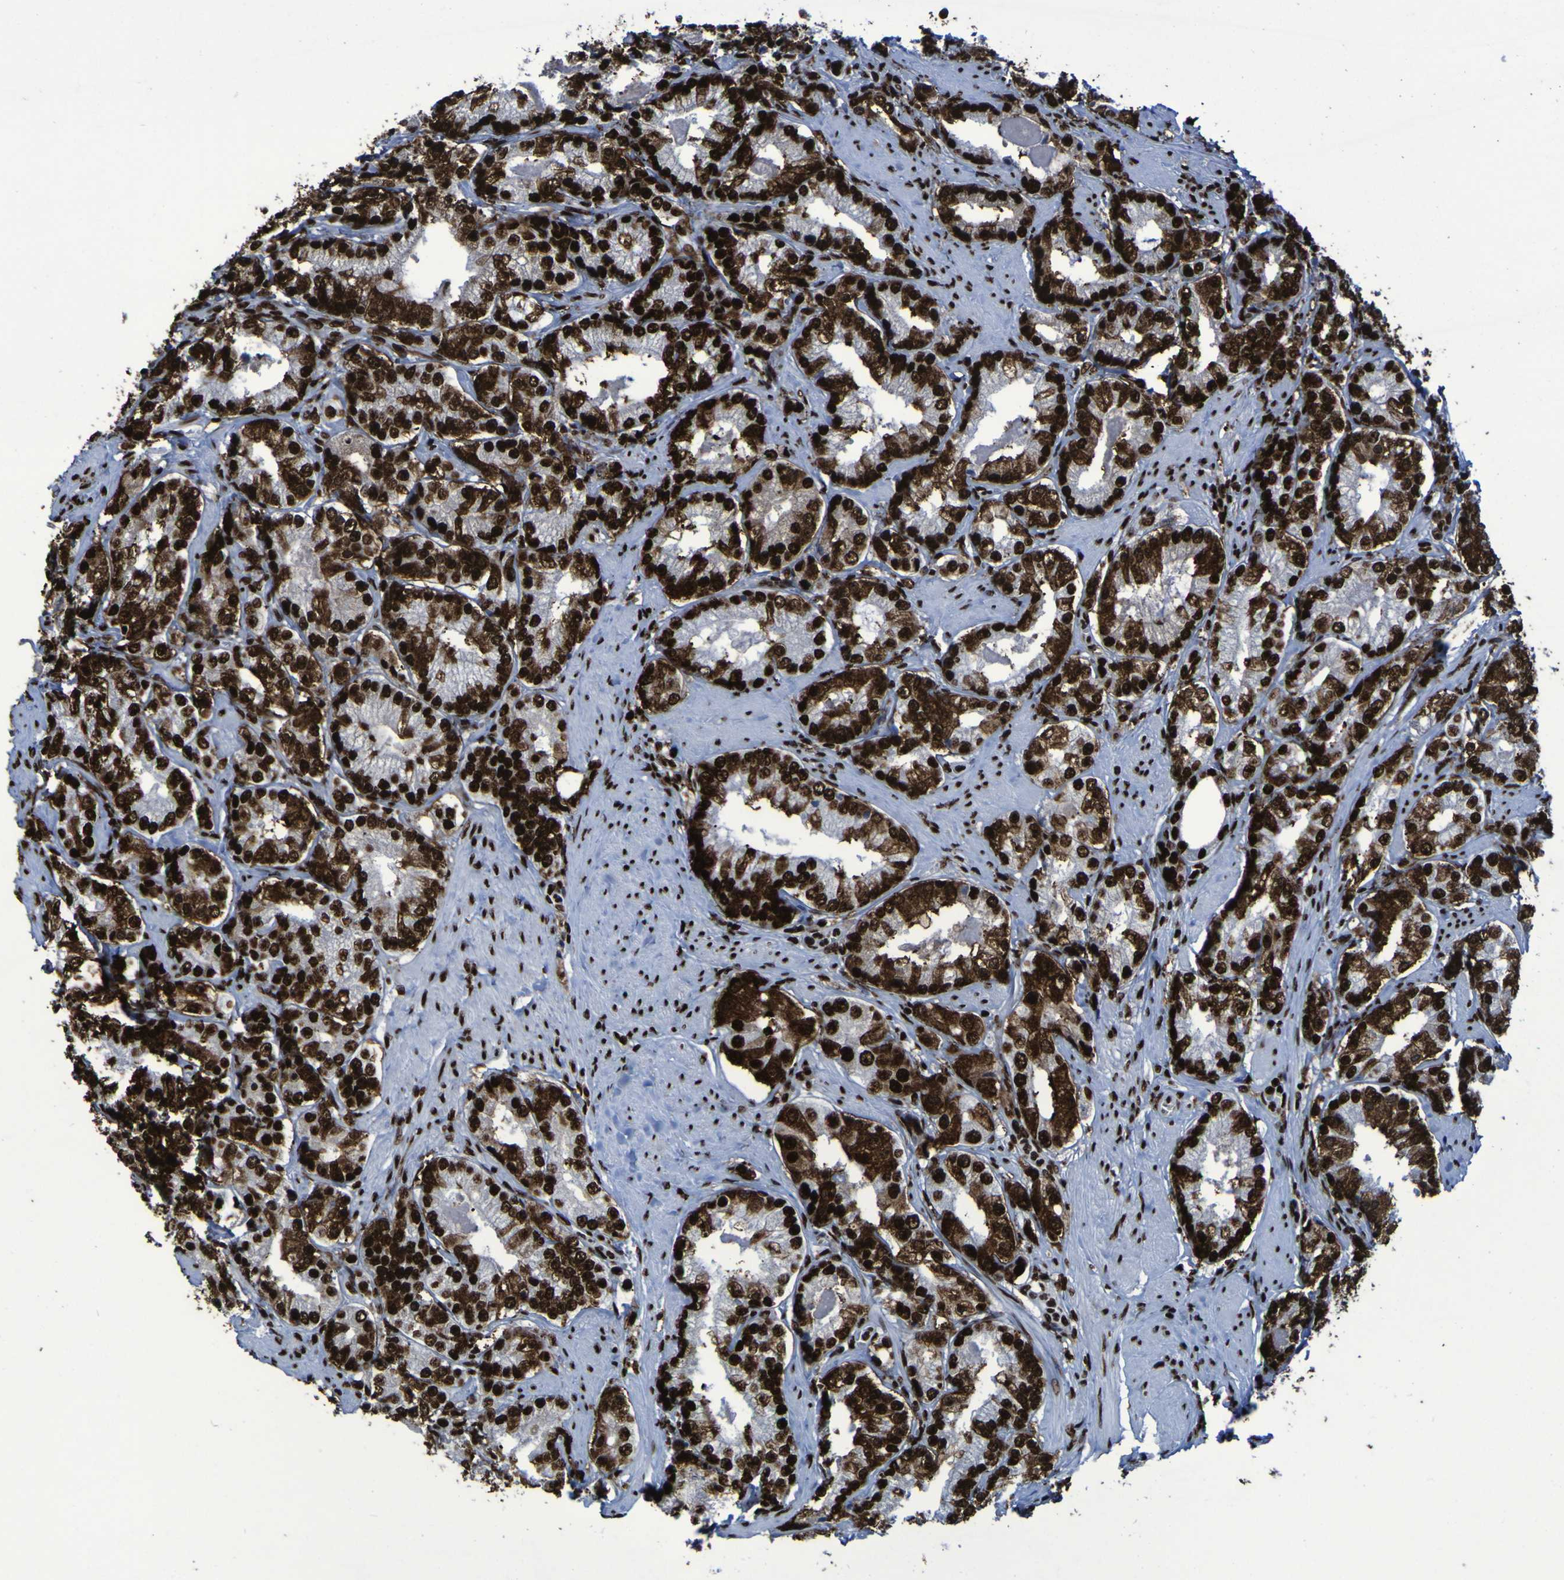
{"staining": {"intensity": "strong", "quantity": ">75%", "location": "cytoplasmic/membranous,nuclear"}, "tissue": "prostate cancer", "cell_type": "Tumor cells", "image_type": "cancer", "snomed": [{"axis": "morphology", "description": "Adenocarcinoma, Low grade"}, {"axis": "topography", "description": "Prostate"}], "caption": "Protein staining exhibits strong cytoplasmic/membranous and nuclear expression in about >75% of tumor cells in prostate adenocarcinoma (low-grade). (Stains: DAB (3,3'-diaminobenzidine) in brown, nuclei in blue, Microscopy: brightfield microscopy at high magnification).", "gene": "NPM1", "patient": {"sex": "male", "age": 63}}